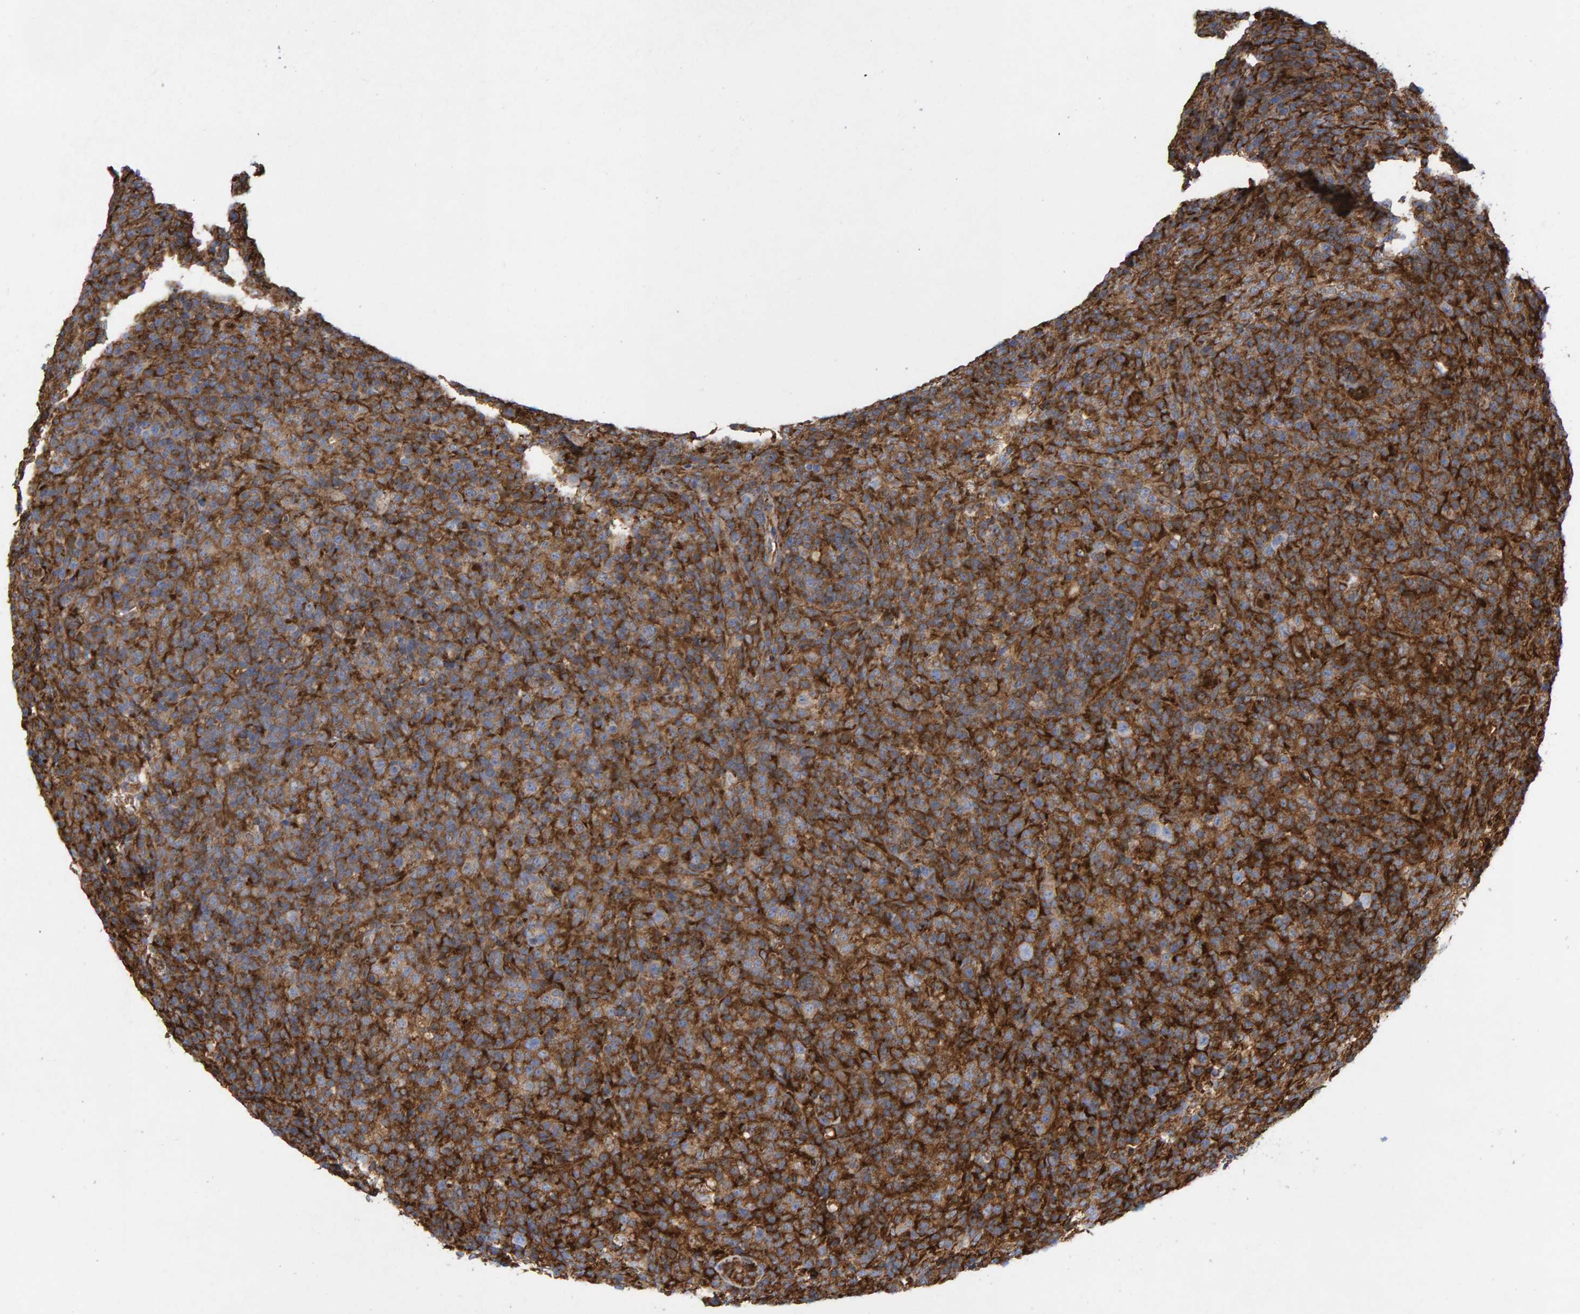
{"staining": {"intensity": "strong", "quantity": "<25%", "location": "cytoplasmic/membranous"}, "tissue": "lymphoma", "cell_type": "Tumor cells", "image_type": "cancer", "snomed": [{"axis": "morphology", "description": "Malignant lymphoma, non-Hodgkin's type, High grade"}, {"axis": "topography", "description": "Lymph node"}], "caption": "The photomicrograph shows staining of lymphoma, revealing strong cytoplasmic/membranous protein positivity (brown color) within tumor cells.", "gene": "MVP", "patient": {"sex": "female", "age": 76}}